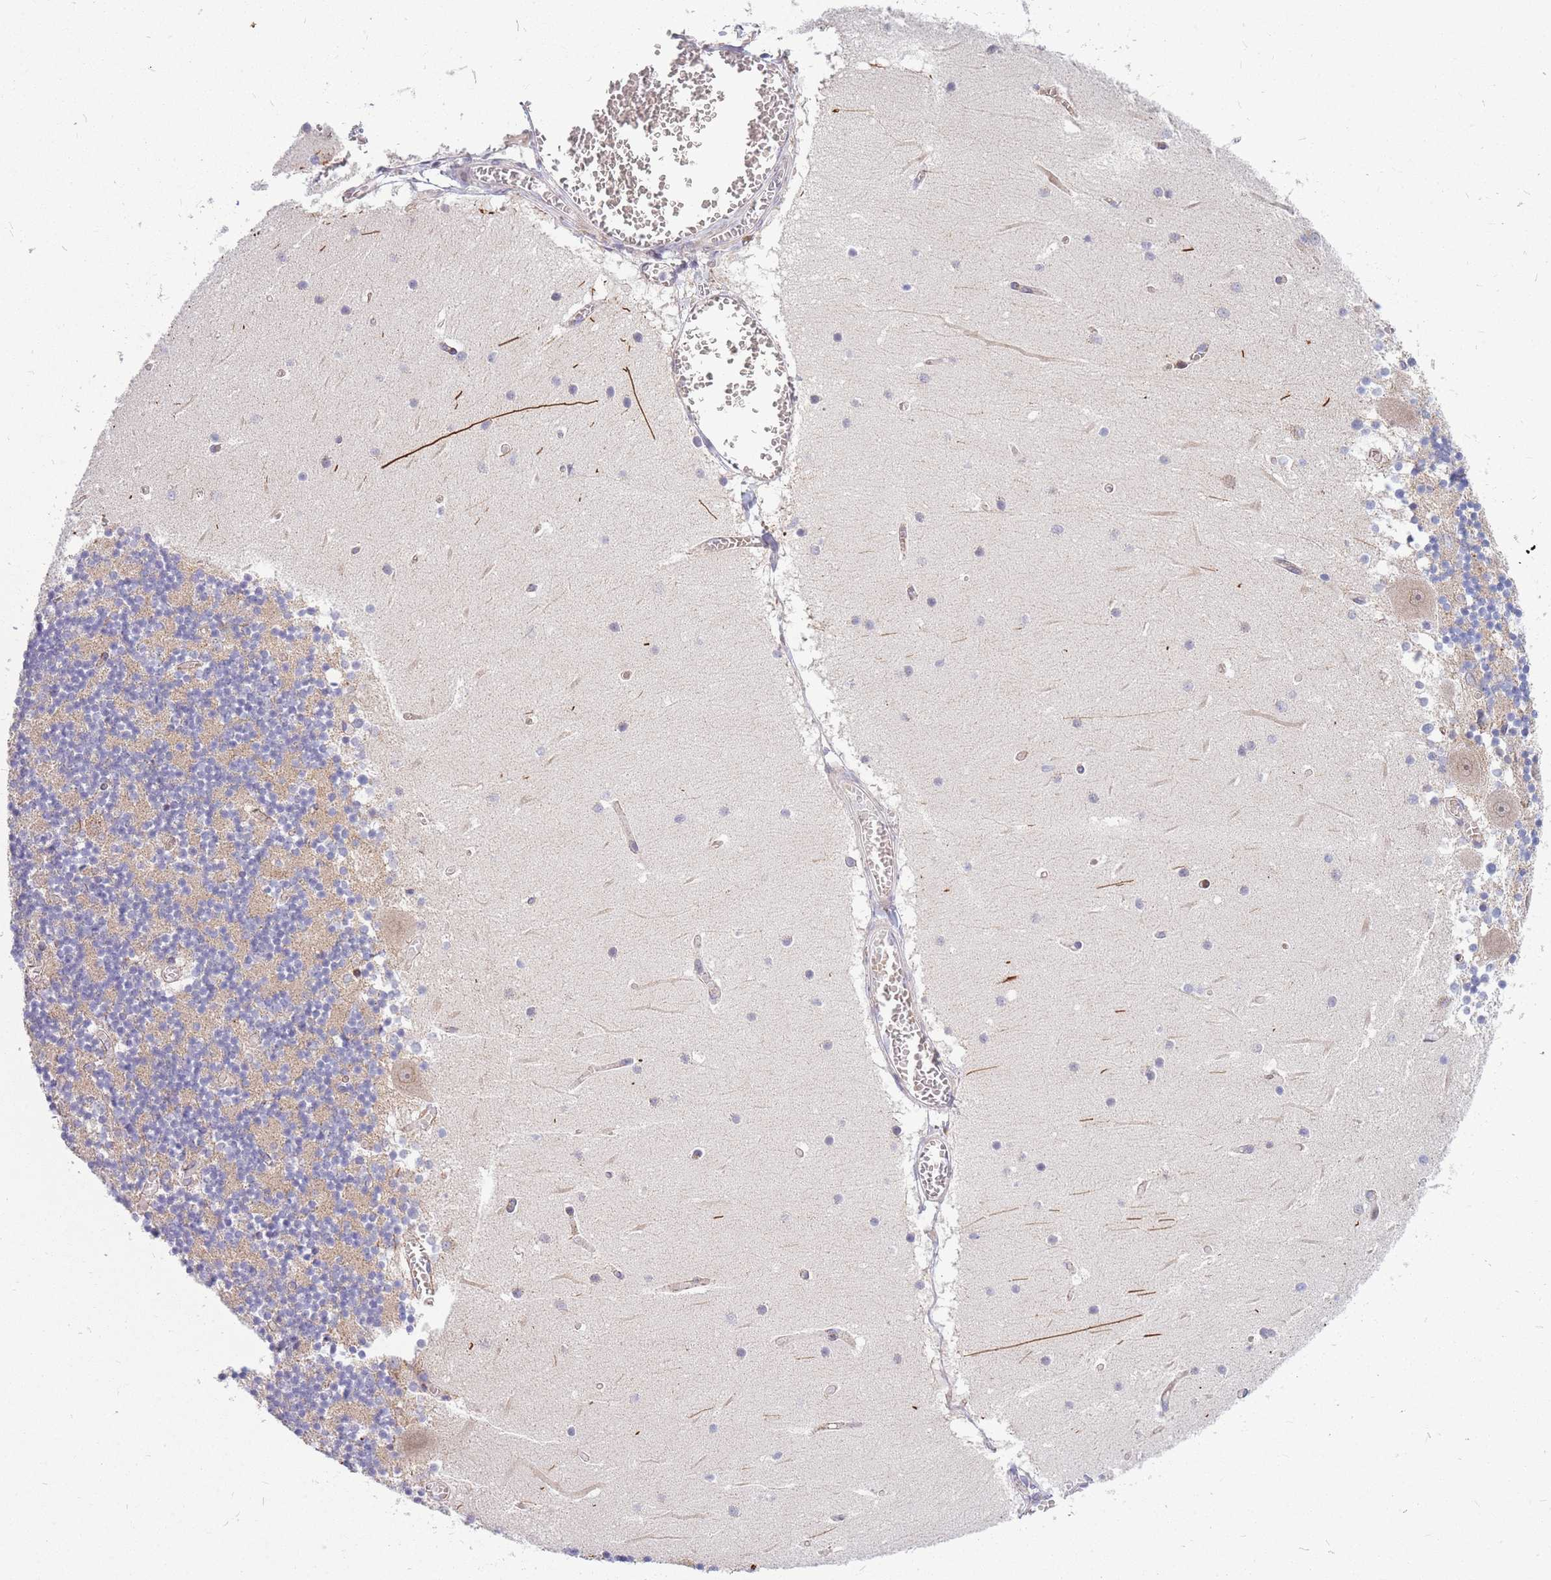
{"staining": {"intensity": "moderate", "quantity": ">75%", "location": "cytoplasmic/membranous"}, "tissue": "cerebellum", "cell_type": "Cells in granular layer", "image_type": "normal", "snomed": [{"axis": "morphology", "description": "Normal tissue, NOS"}, {"axis": "topography", "description": "Cerebellum"}], "caption": "DAB (3,3'-diaminobenzidine) immunohistochemical staining of normal cerebellum demonstrates moderate cytoplasmic/membranous protein expression in about >75% of cells in granular layer.", "gene": "HSPE1", "patient": {"sex": "female", "age": 28}}